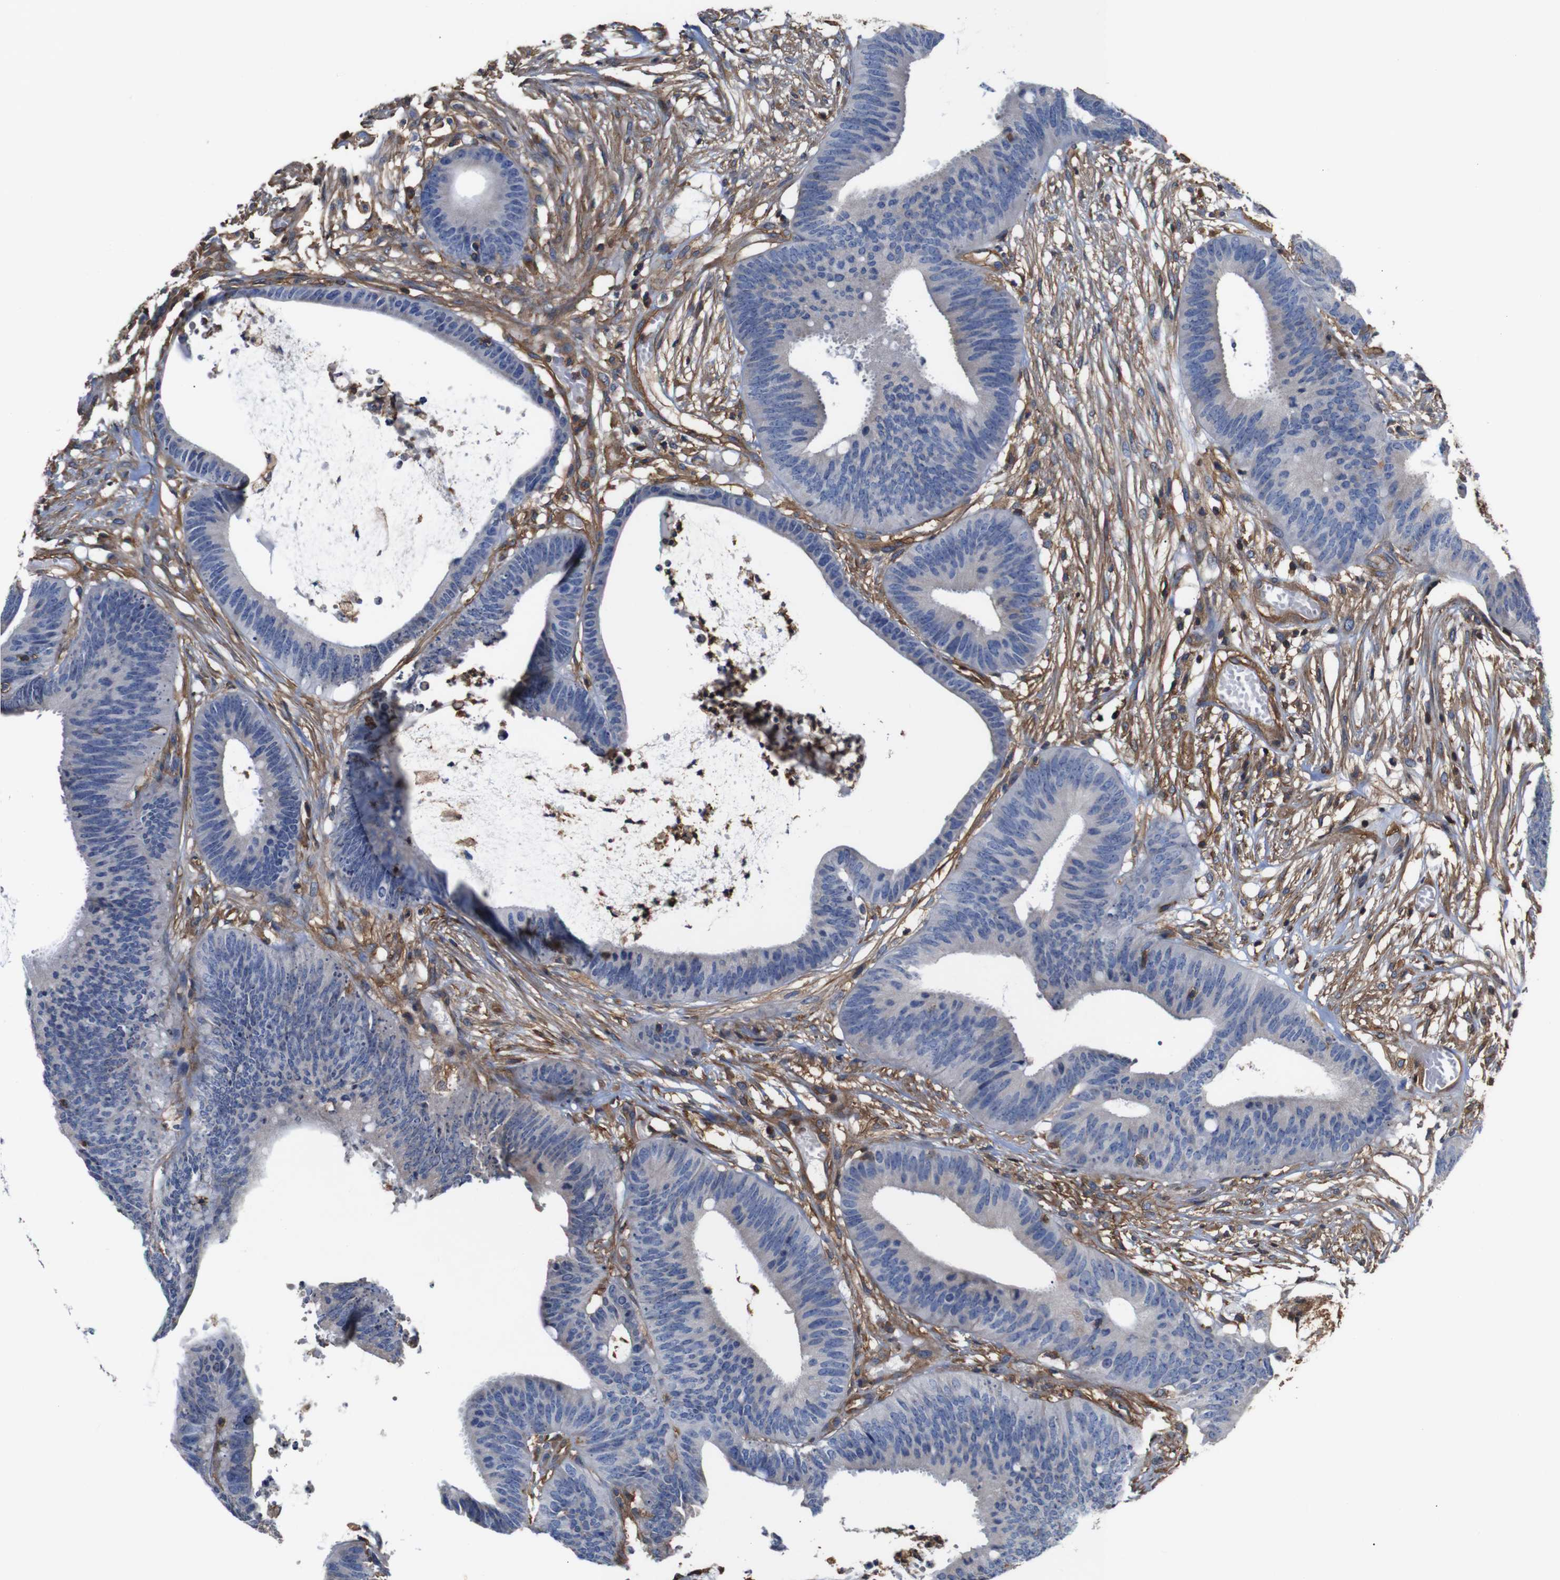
{"staining": {"intensity": "negative", "quantity": "none", "location": "none"}, "tissue": "colorectal cancer", "cell_type": "Tumor cells", "image_type": "cancer", "snomed": [{"axis": "morphology", "description": "Adenocarcinoma, NOS"}, {"axis": "topography", "description": "Rectum"}], "caption": "Colorectal adenocarcinoma stained for a protein using IHC reveals no expression tumor cells.", "gene": "PI4KA", "patient": {"sex": "female", "age": 66}}